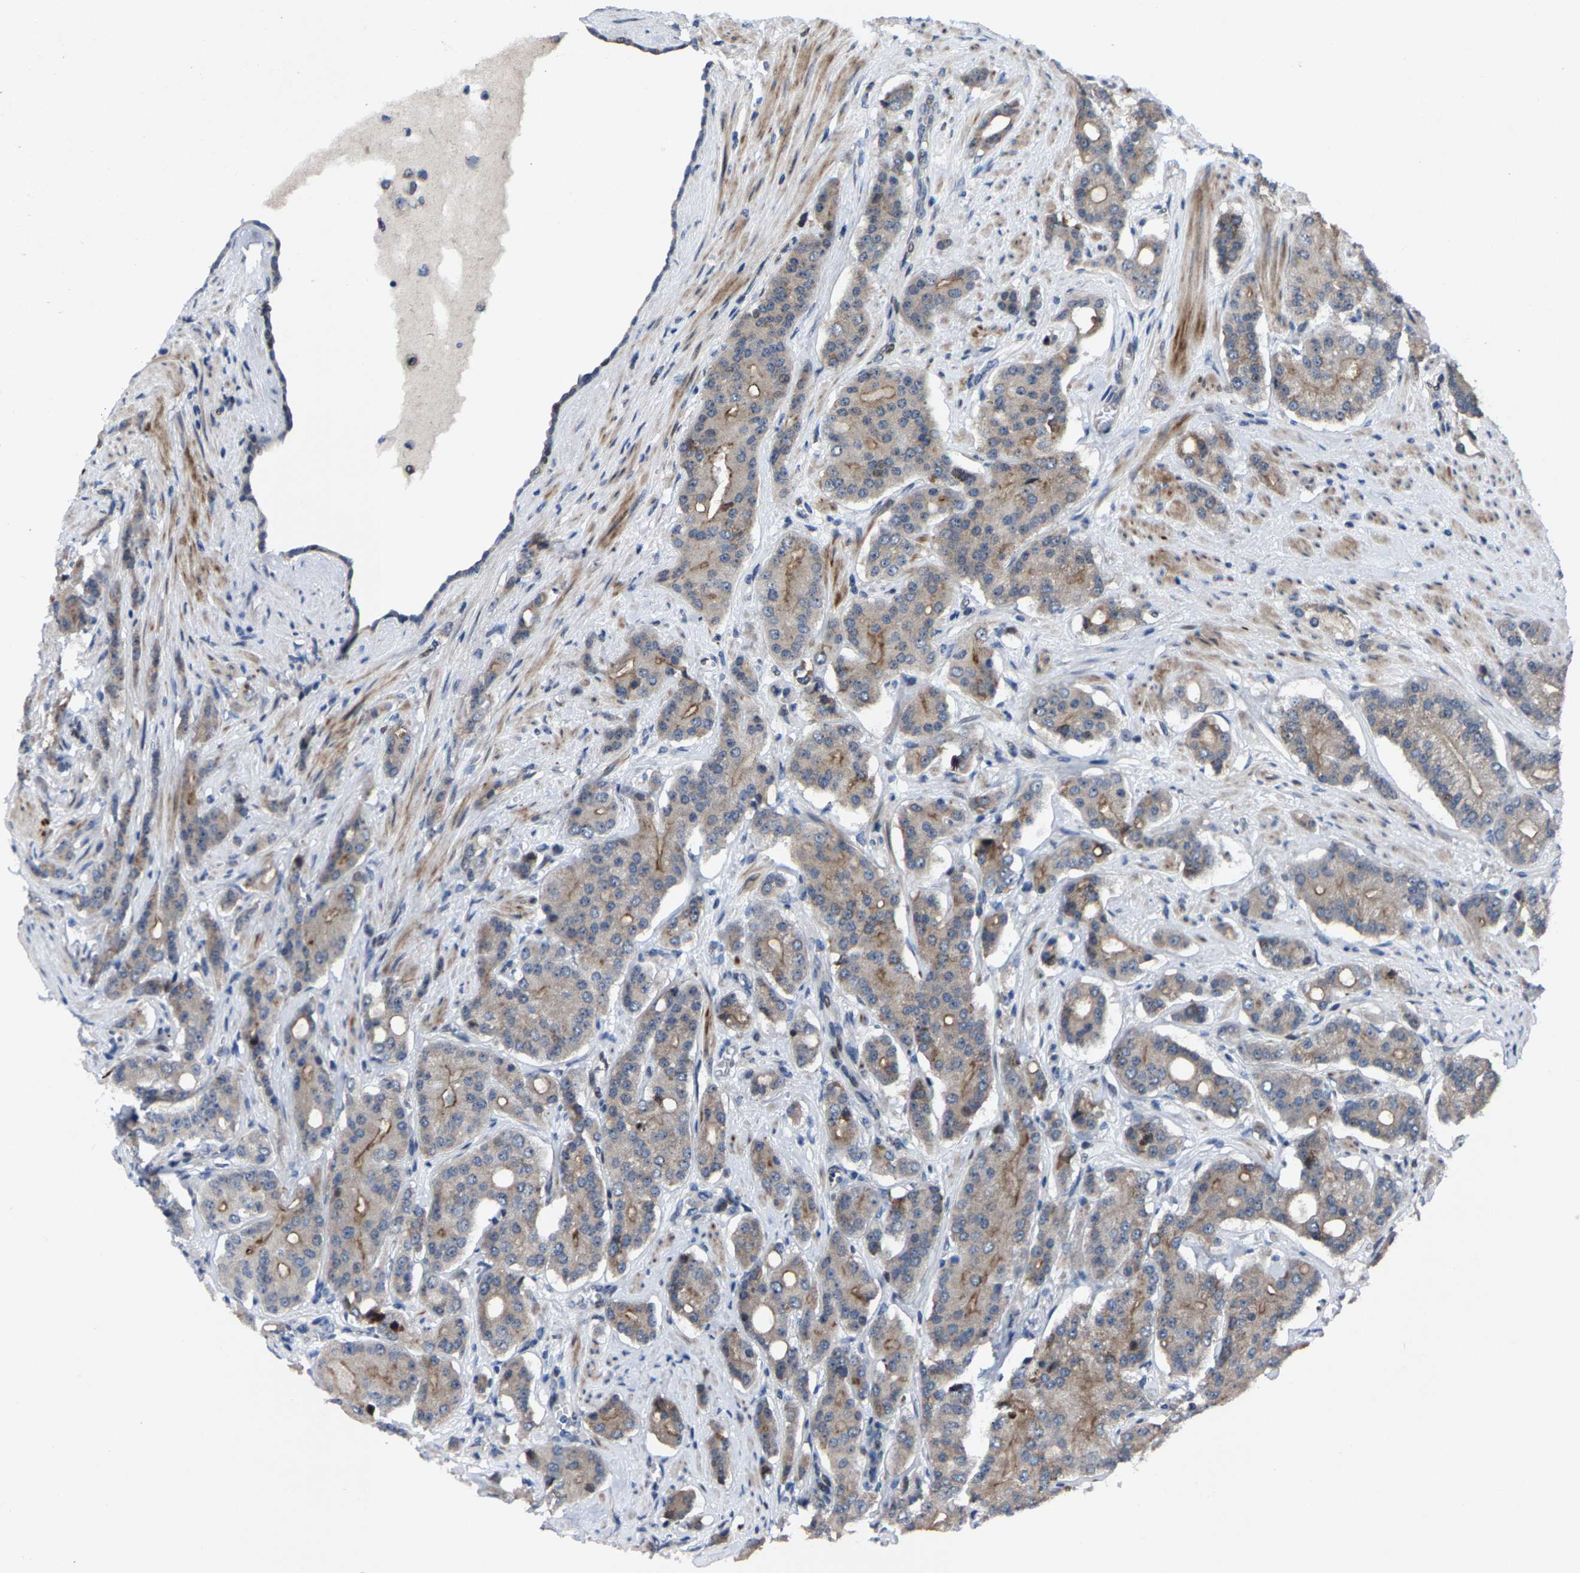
{"staining": {"intensity": "moderate", "quantity": "25%-75%", "location": "cytoplasmic/membranous"}, "tissue": "prostate cancer", "cell_type": "Tumor cells", "image_type": "cancer", "snomed": [{"axis": "morphology", "description": "Adenocarcinoma, High grade"}, {"axis": "topography", "description": "Prostate"}], "caption": "Brown immunohistochemical staining in human high-grade adenocarcinoma (prostate) reveals moderate cytoplasmic/membranous staining in approximately 25%-75% of tumor cells. (Brightfield microscopy of DAB IHC at high magnification).", "gene": "HAUS6", "patient": {"sex": "male", "age": 71}}